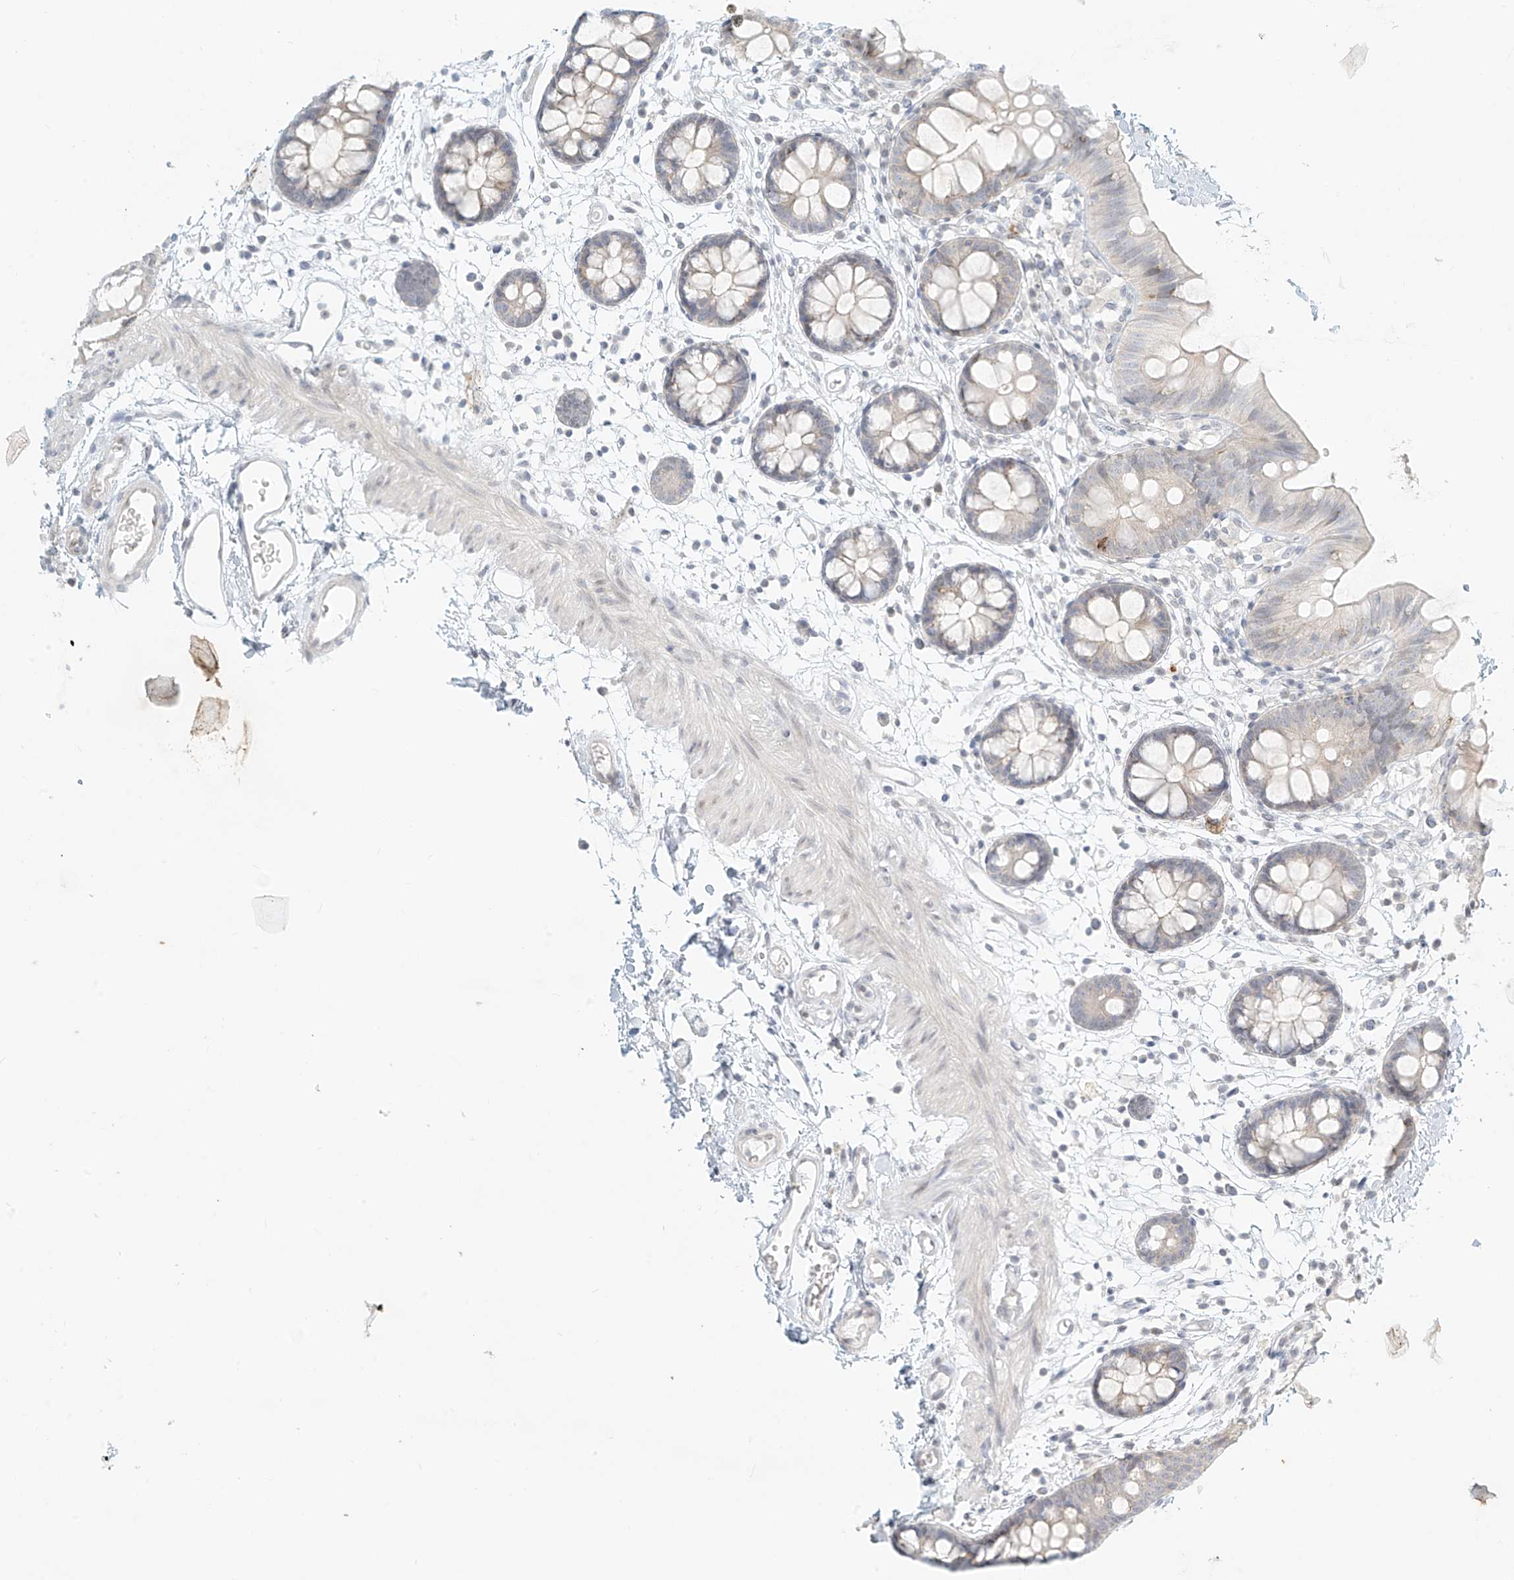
{"staining": {"intensity": "negative", "quantity": "none", "location": "none"}, "tissue": "colon", "cell_type": "Endothelial cells", "image_type": "normal", "snomed": [{"axis": "morphology", "description": "Normal tissue, NOS"}, {"axis": "topography", "description": "Colon"}], "caption": "Immunohistochemistry histopathology image of benign human colon stained for a protein (brown), which shows no expression in endothelial cells.", "gene": "OSBPL7", "patient": {"sex": "male", "age": 56}}